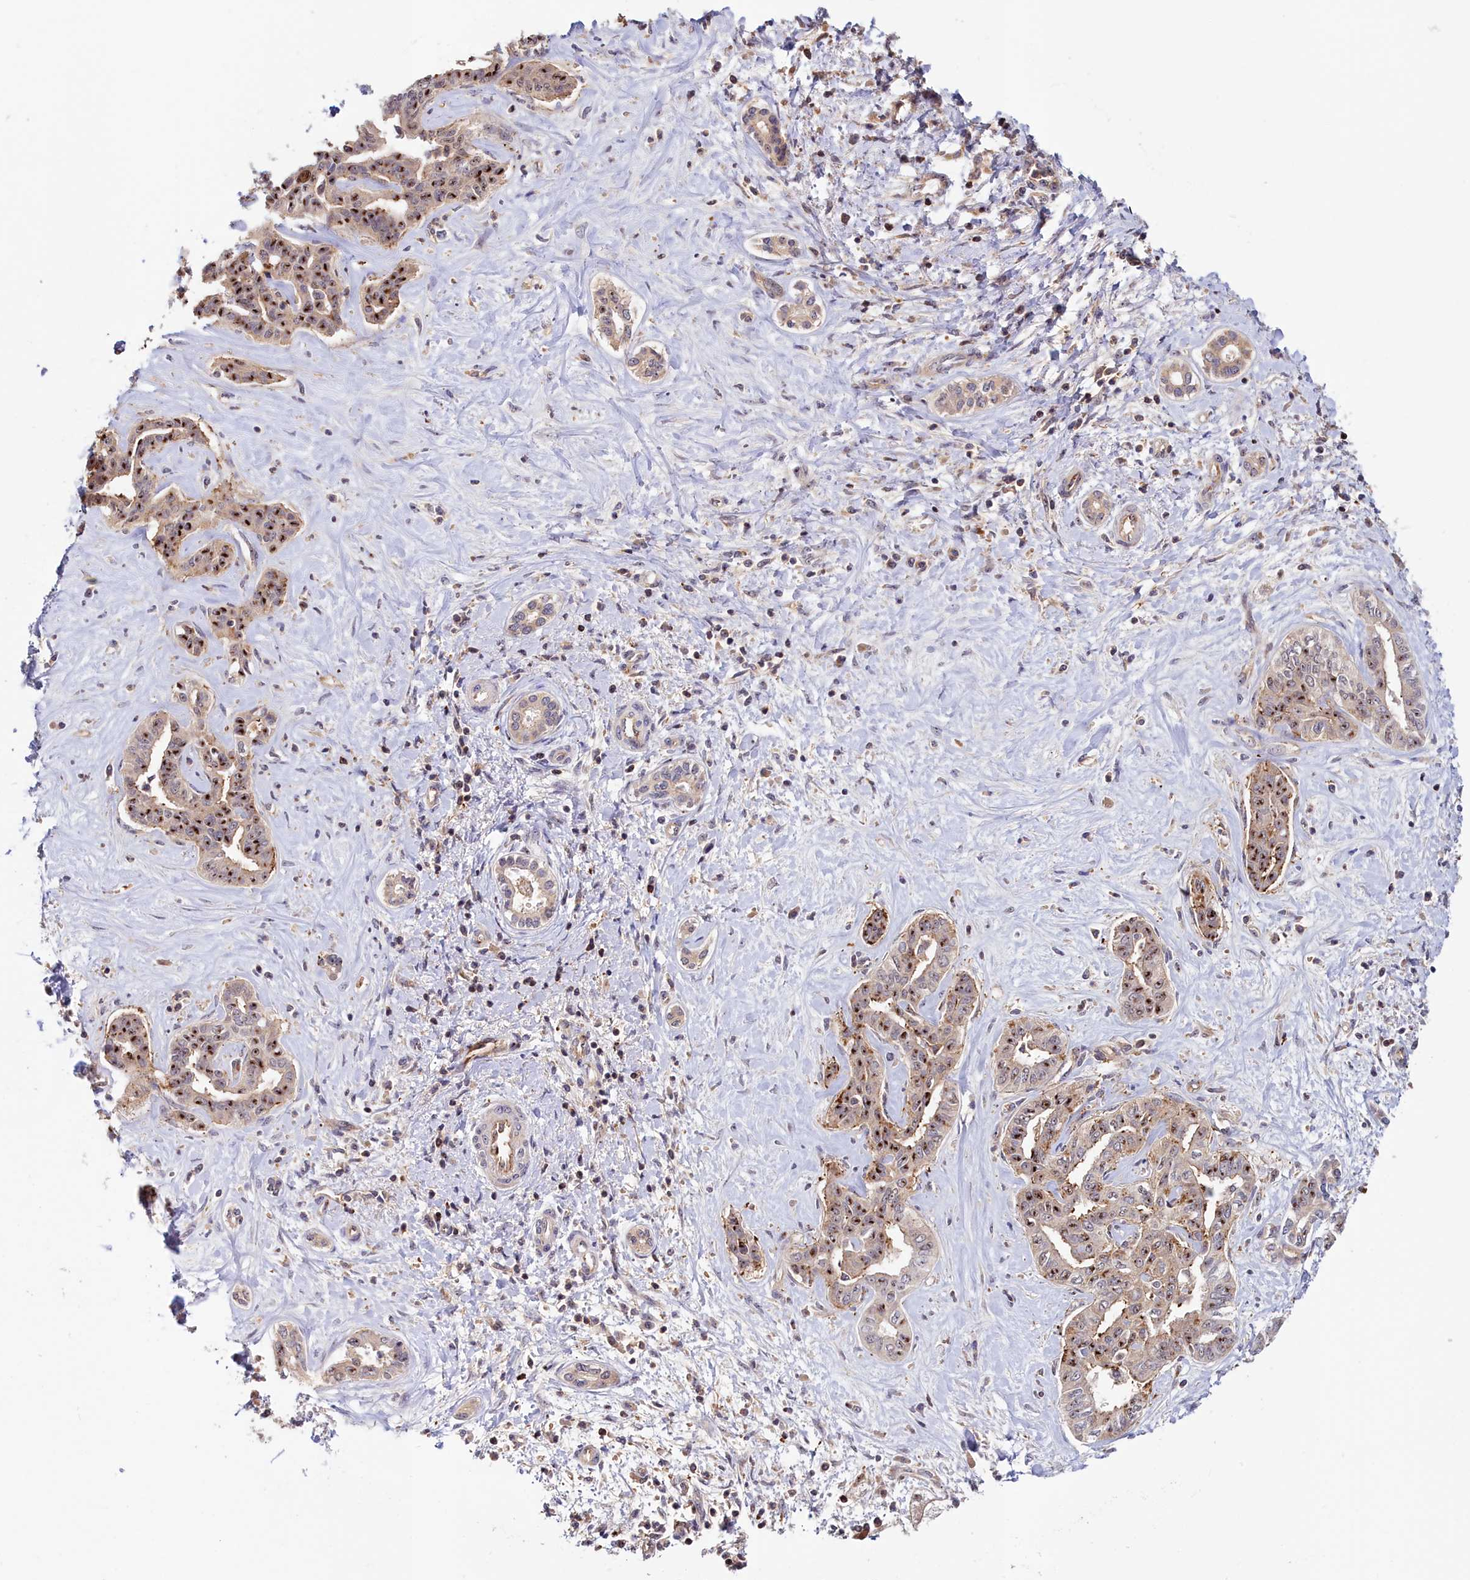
{"staining": {"intensity": "moderate", "quantity": ">75%", "location": "cytoplasmic/membranous,nuclear"}, "tissue": "liver cancer", "cell_type": "Tumor cells", "image_type": "cancer", "snomed": [{"axis": "morphology", "description": "Cholangiocarcinoma"}, {"axis": "topography", "description": "Liver"}], "caption": "Tumor cells display medium levels of moderate cytoplasmic/membranous and nuclear positivity in approximately >75% of cells in human liver cancer (cholangiocarcinoma). Immunohistochemistry (ihc) stains the protein in brown and the nuclei are stained blue.", "gene": "NEURL4", "patient": {"sex": "female", "age": 77}}